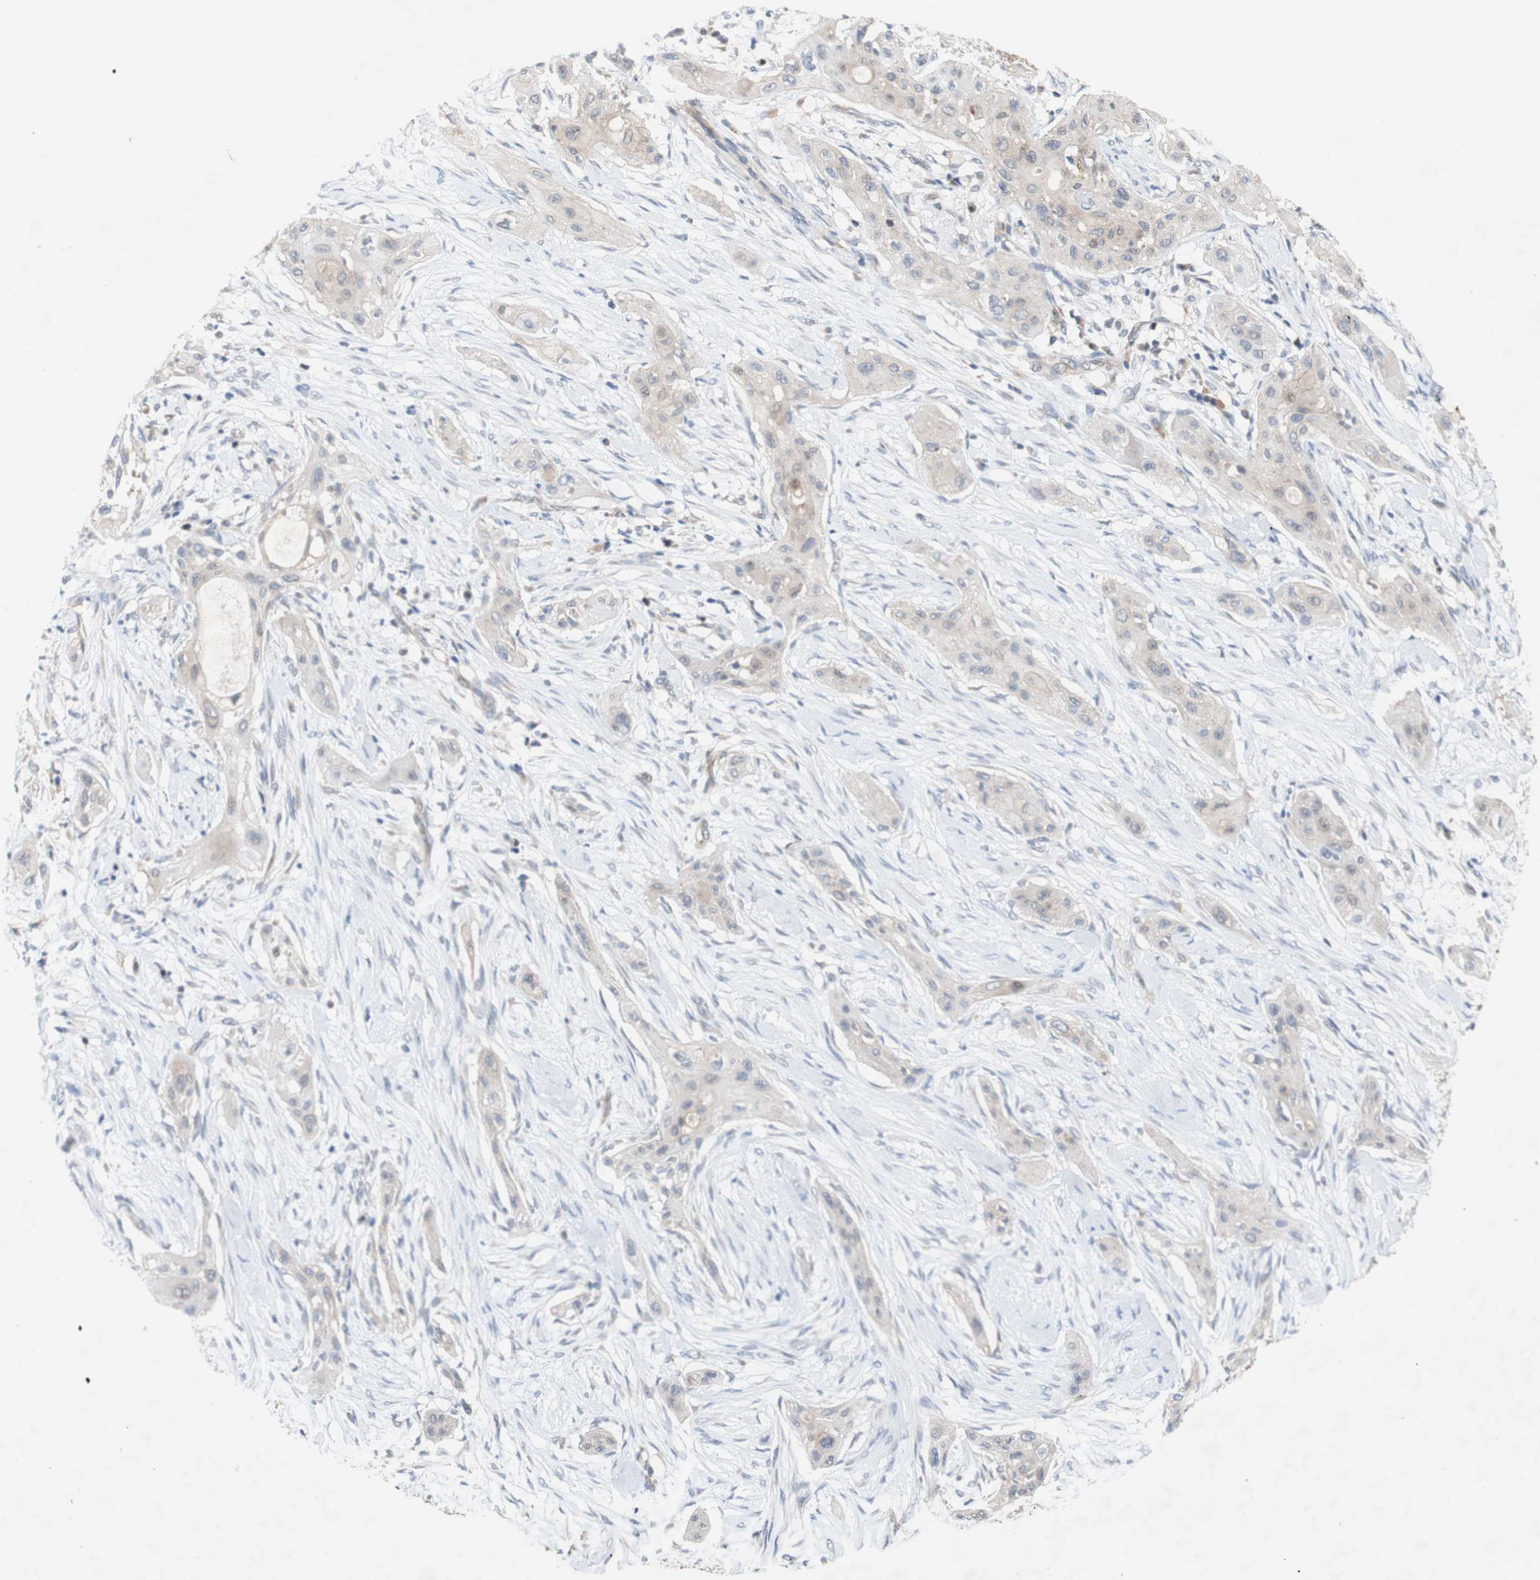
{"staining": {"intensity": "weak", "quantity": ">75%", "location": "cytoplasmic/membranous"}, "tissue": "lung cancer", "cell_type": "Tumor cells", "image_type": "cancer", "snomed": [{"axis": "morphology", "description": "Squamous cell carcinoma, NOS"}, {"axis": "topography", "description": "Lung"}], "caption": "Immunohistochemical staining of human lung cancer displays low levels of weak cytoplasmic/membranous expression in about >75% of tumor cells.", "gene": "PDGFB", "patient": {"sex": "female", "age": 47}}